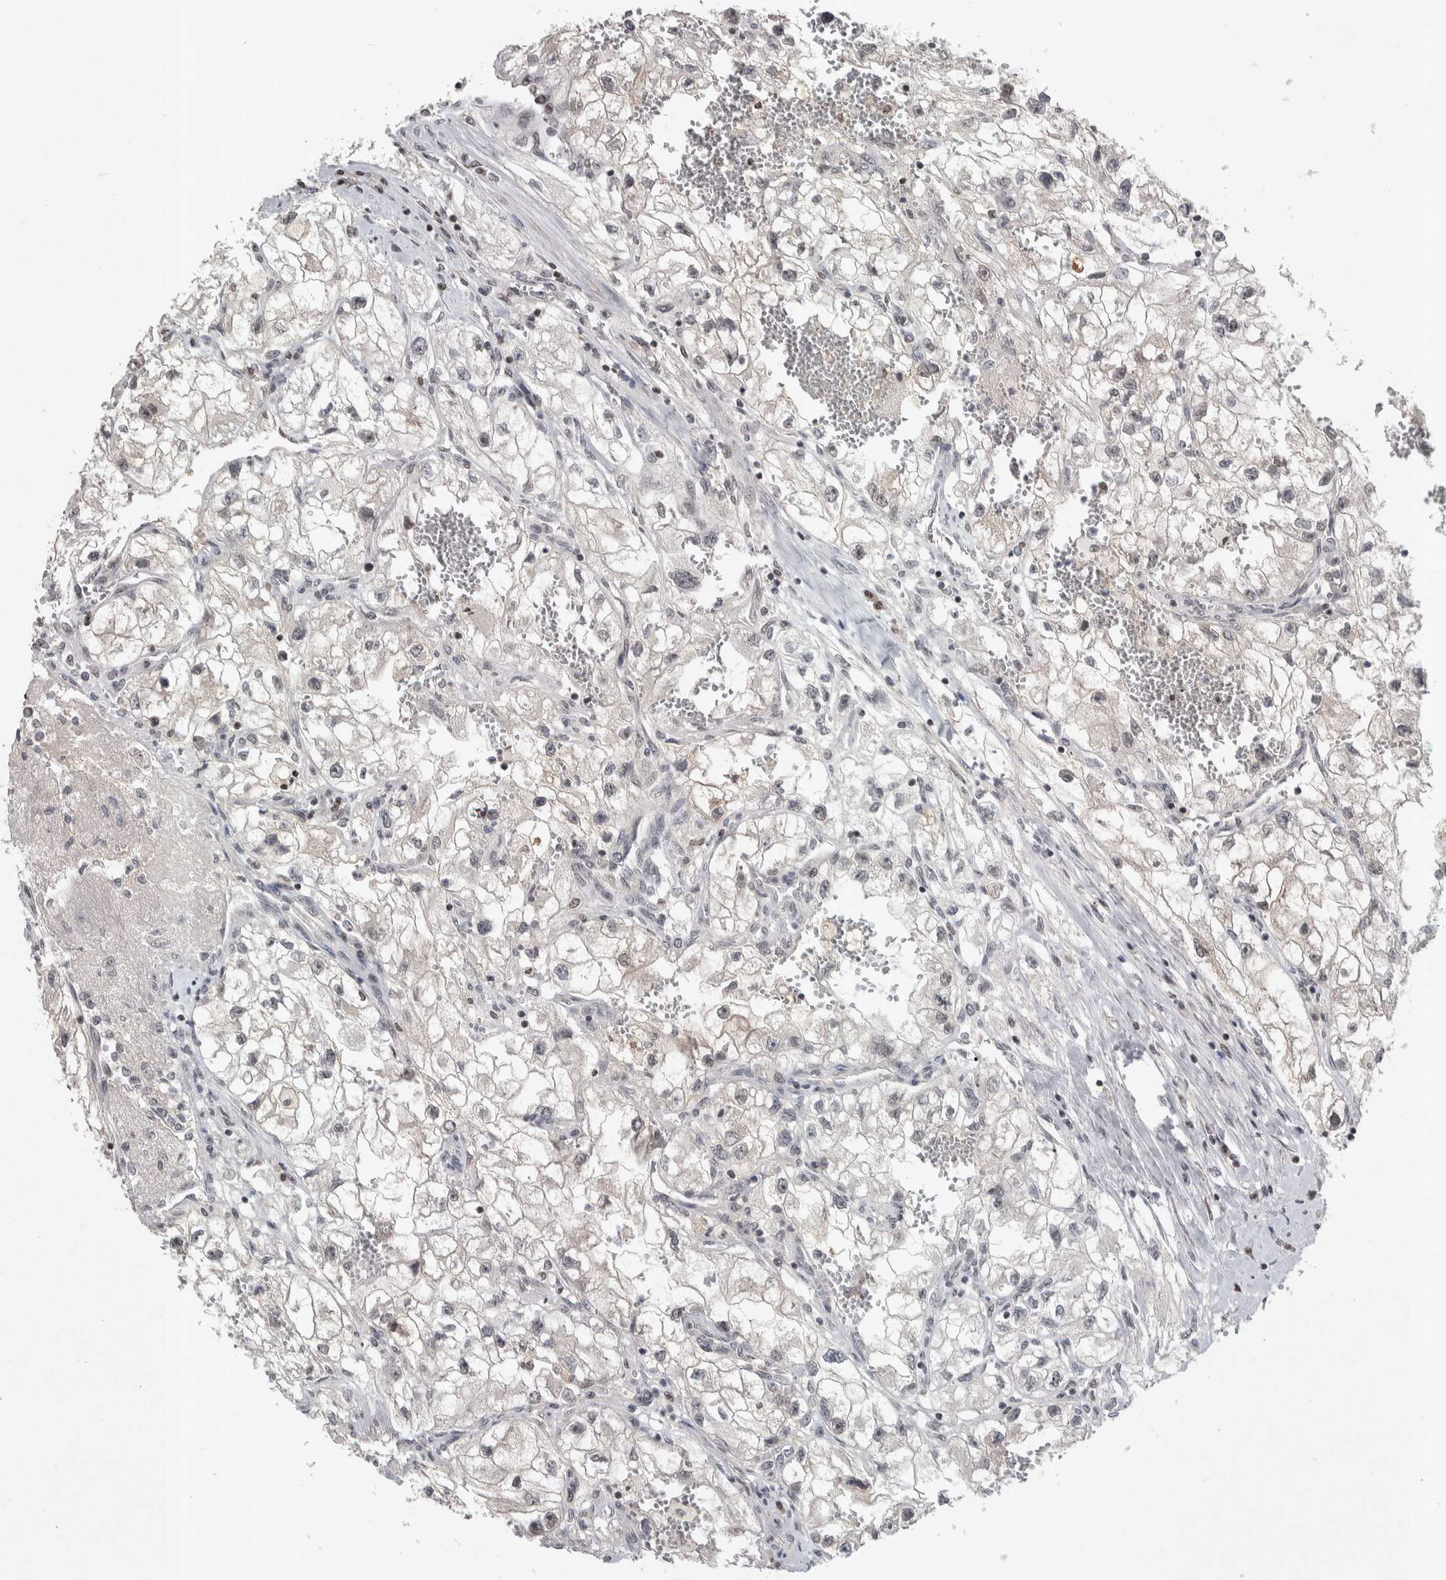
{"staining": {"intensity": "weak", "quantity": "<25%", "location": "nuclear"}, "tissue": "renal cancer", "cell_type": "Tumor cells", "image_type": "cancer", "snomed": [{"axis": "morphology", "description": "Adenocarcinoma, NOS"}, {"axis": "topography", "description": "Kidney"}], "caption": "Renal cancer (adenocarcinoma) was stained to show a protein in brown. There is no significant positivity in tumor cells.", "gene": "ZSCAN21", "patient": {"sex": "female", "age": 70}}